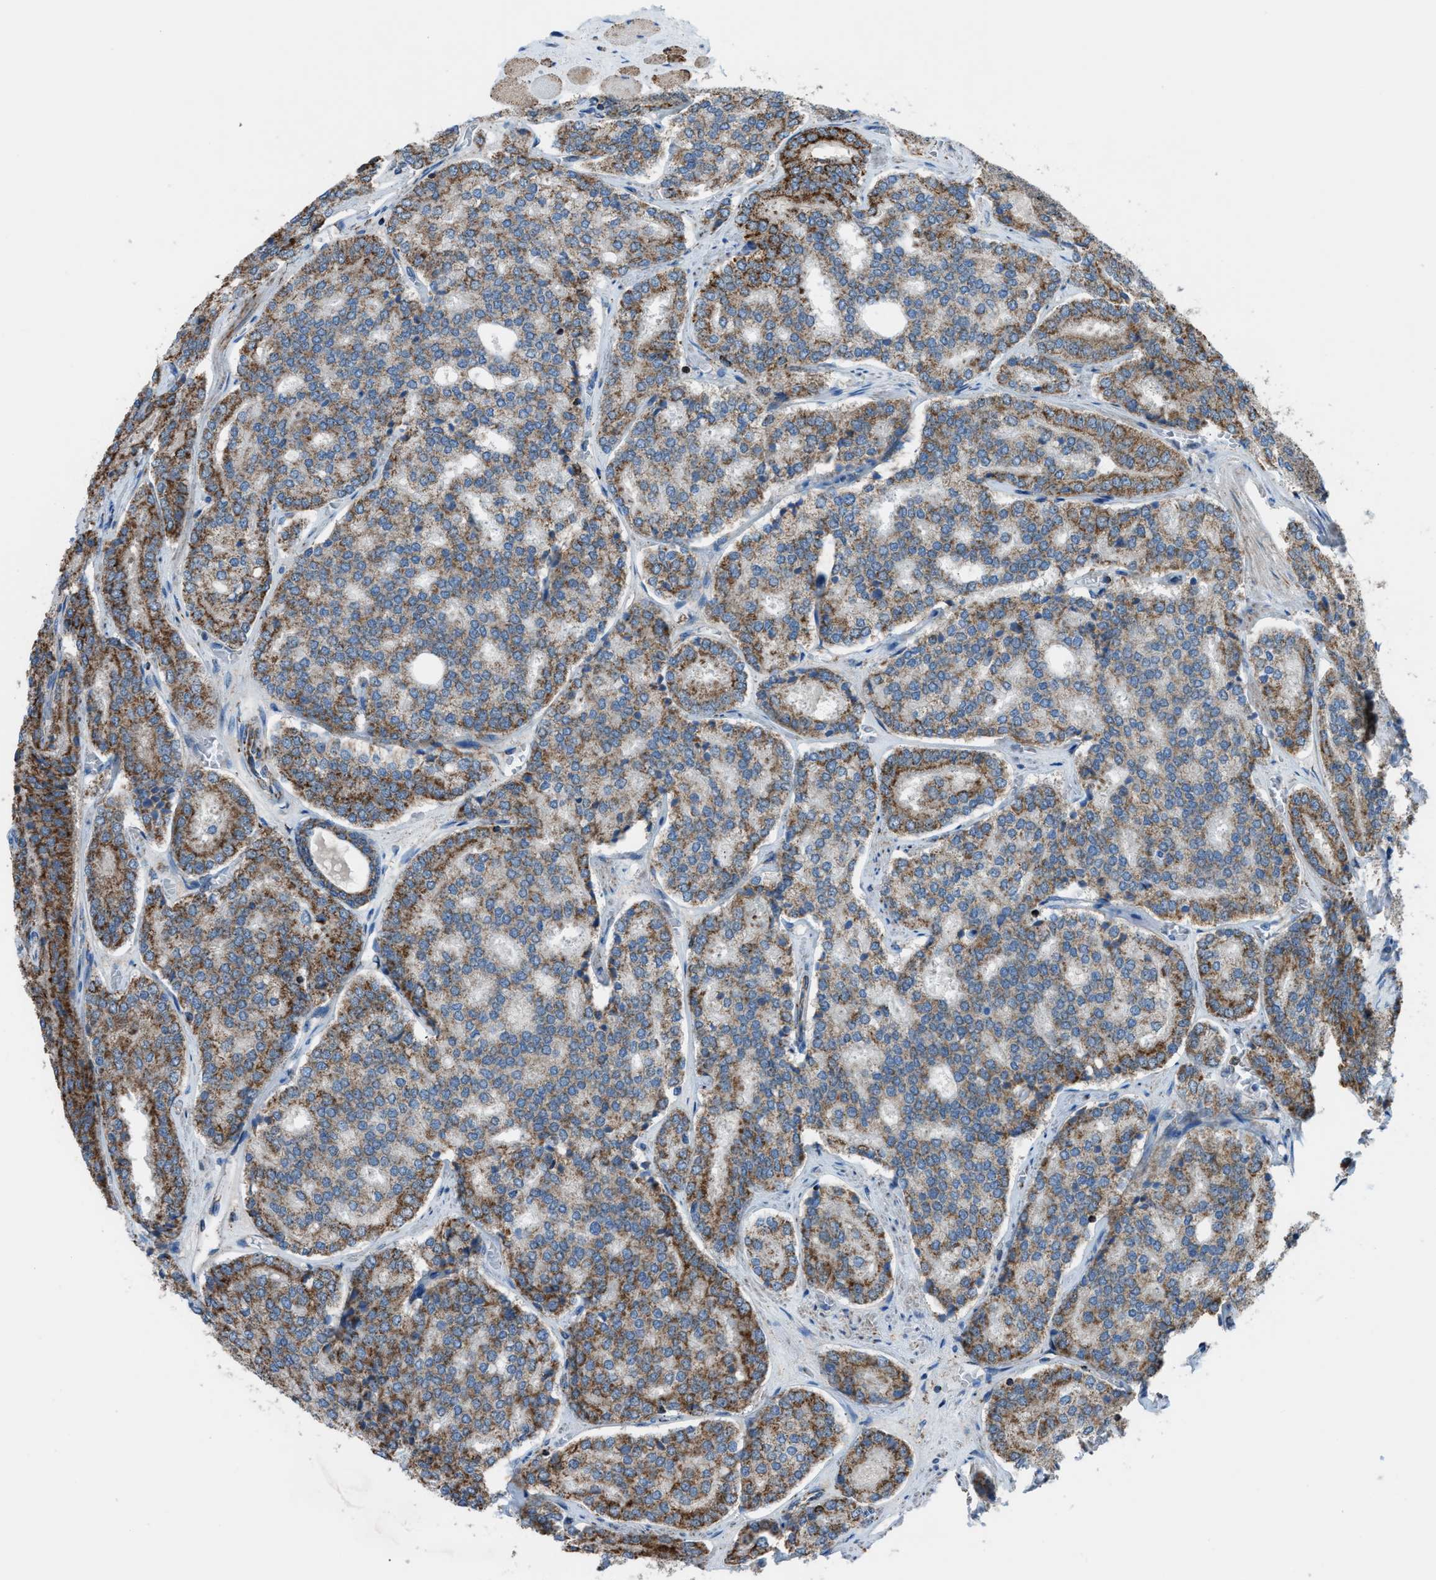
{"staining": {"intensity": "strong", "quantity": "25%-75%", "location": "cytoplasmic/membranous"}, "tissue": "prostate cancer", "cell_type": "Tumor cells", "image_type": "cancer", "snomed": [{"axis": "morphology", "description": "Adenocarcinoma, High grade"}, {"axis": "topography", "description": "Prostate"}], "caption": "Adenocarcinoma (high-grade) (prostate) stained for a protein (brown) displays strong cytoplasmic/membranous positive expression in approximately 25%-75% of tumor cells.", "gene": "SRM", "patient": {"sex": "male", "age": 65}}